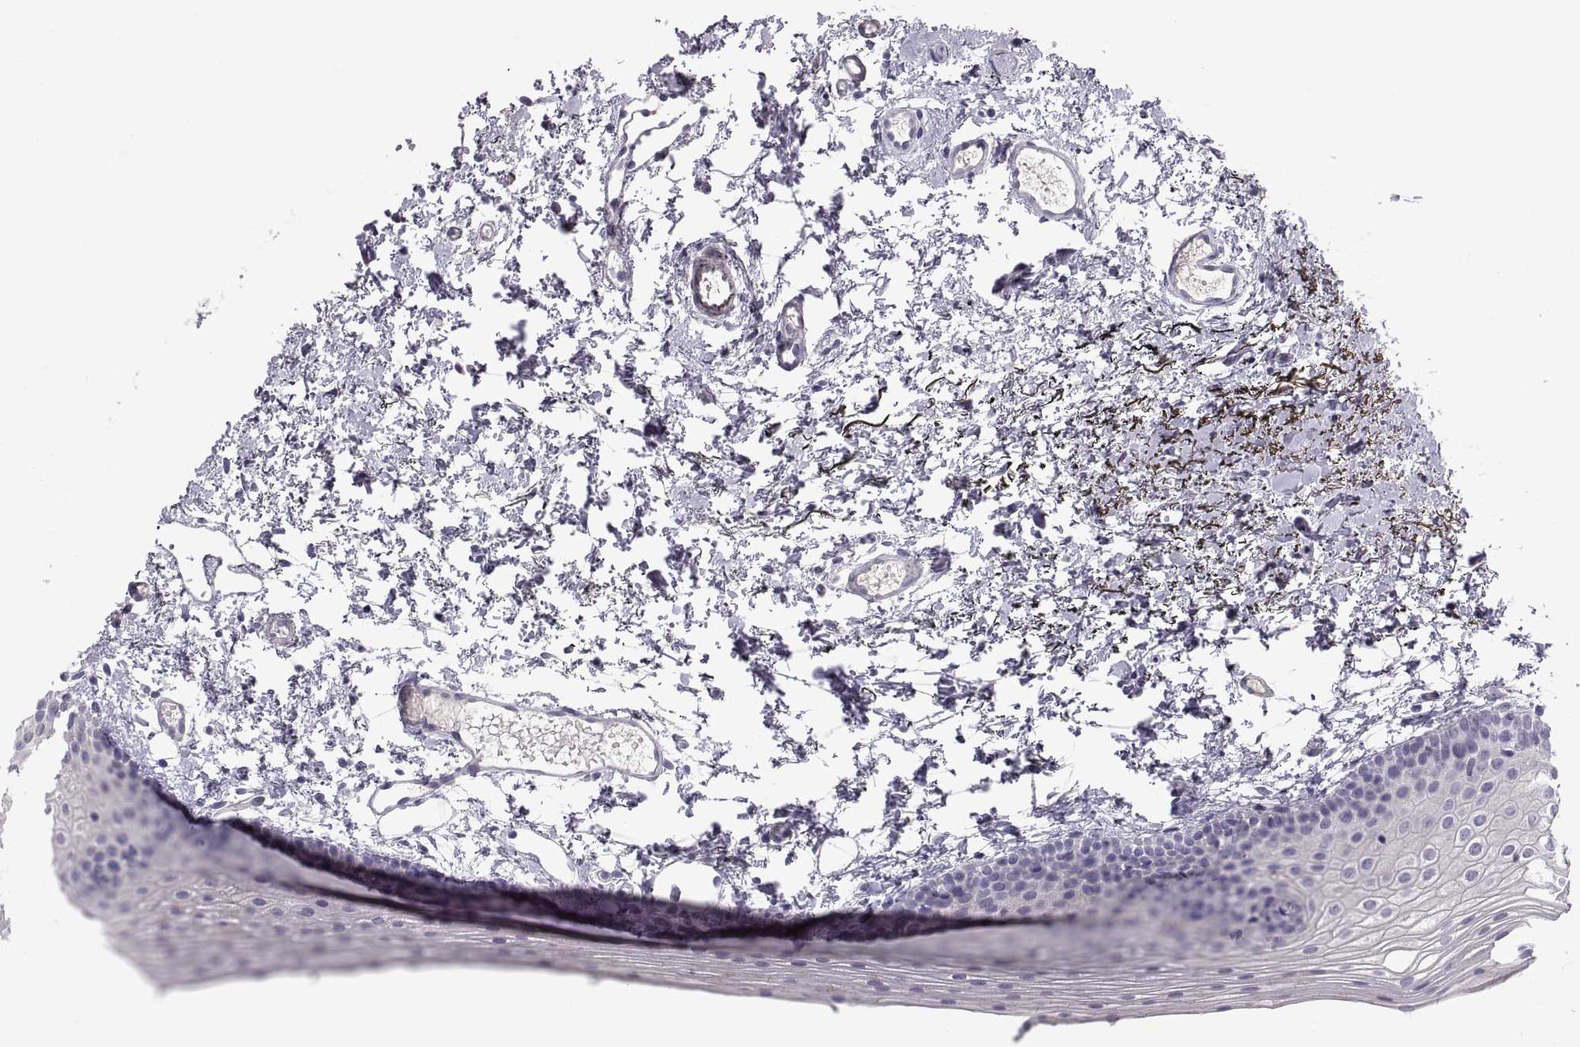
{"staining": {"intensity": "negative", "quantity": "none", "location": "none"}, "tissue": "oral mucosa", "cell_type": "Squamous epithelial cells", "image_type": "normal", "snomed": [{"axis": "morphology", "description": "Normal tissue, NOS"}, {"axis": "topography", "description": "Oral tissue"}], "caption": "Oral mucosa stained for a protein using IHC demonstrates no expression squamous epithelial cells.", "gene": "PTN", "patient": {"sex": "female", "age": 57}}